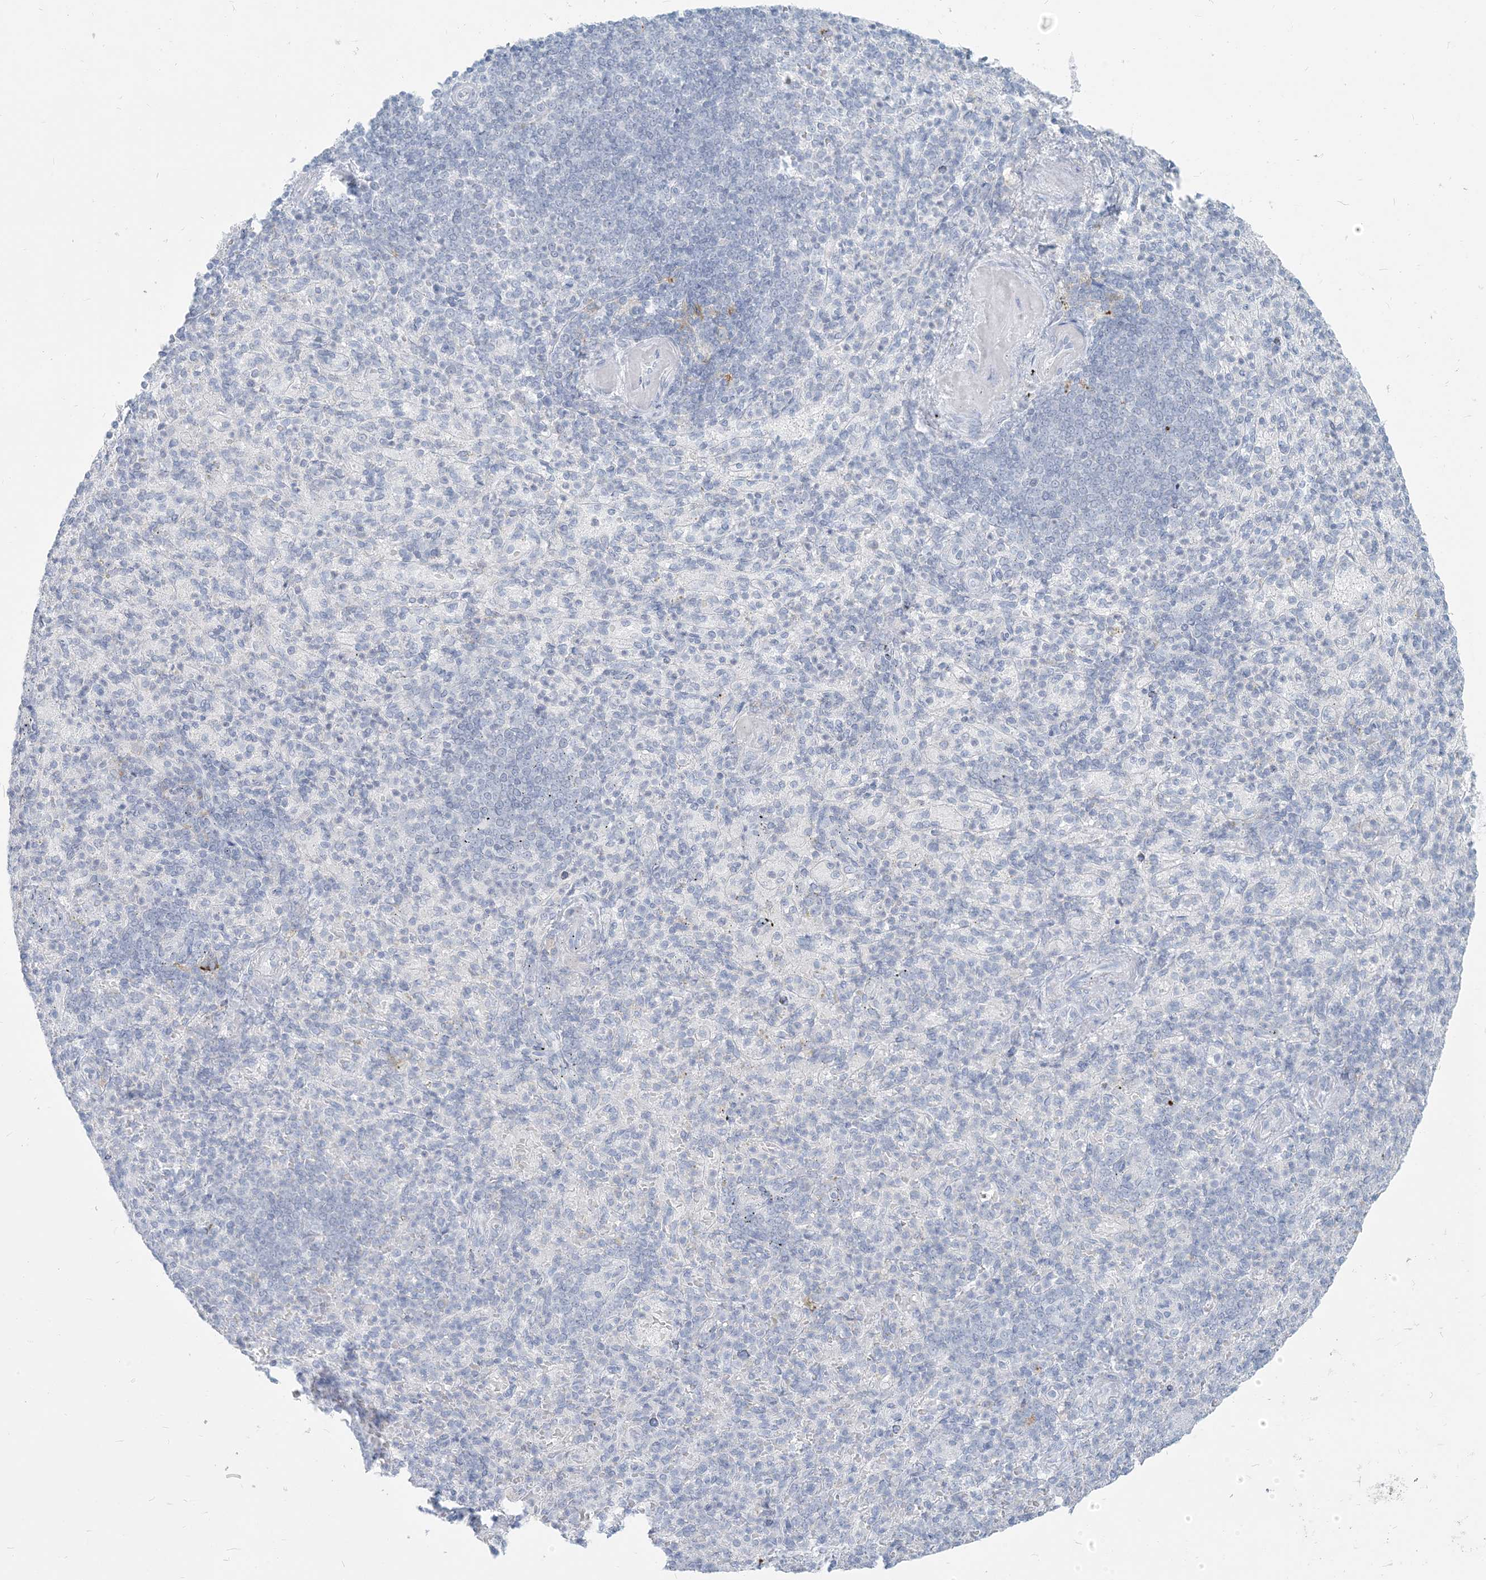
{"staining": {"intensity": "moderate", "quantity": "<25%", "location": "cytoplasmic/membranous"}, "tissue": "spleen", "cell_type": "Cells in red pulp", "image_type": "normal", "snomed": [{"axis": "morphology", "description": "Normal tissue, NOS"}, {"axis": "topography", "description": "Spleen"}], "caption": "Immunohistochemistry photomicrograph of normal human spleen stained for a protein (brown), which exhibits low levels of moderate cytoplasmic/membranous positivity in approximately <25% of cells in red pulp.", "gene": "HLA", "patient": {"sex": "female", "age": 74}}